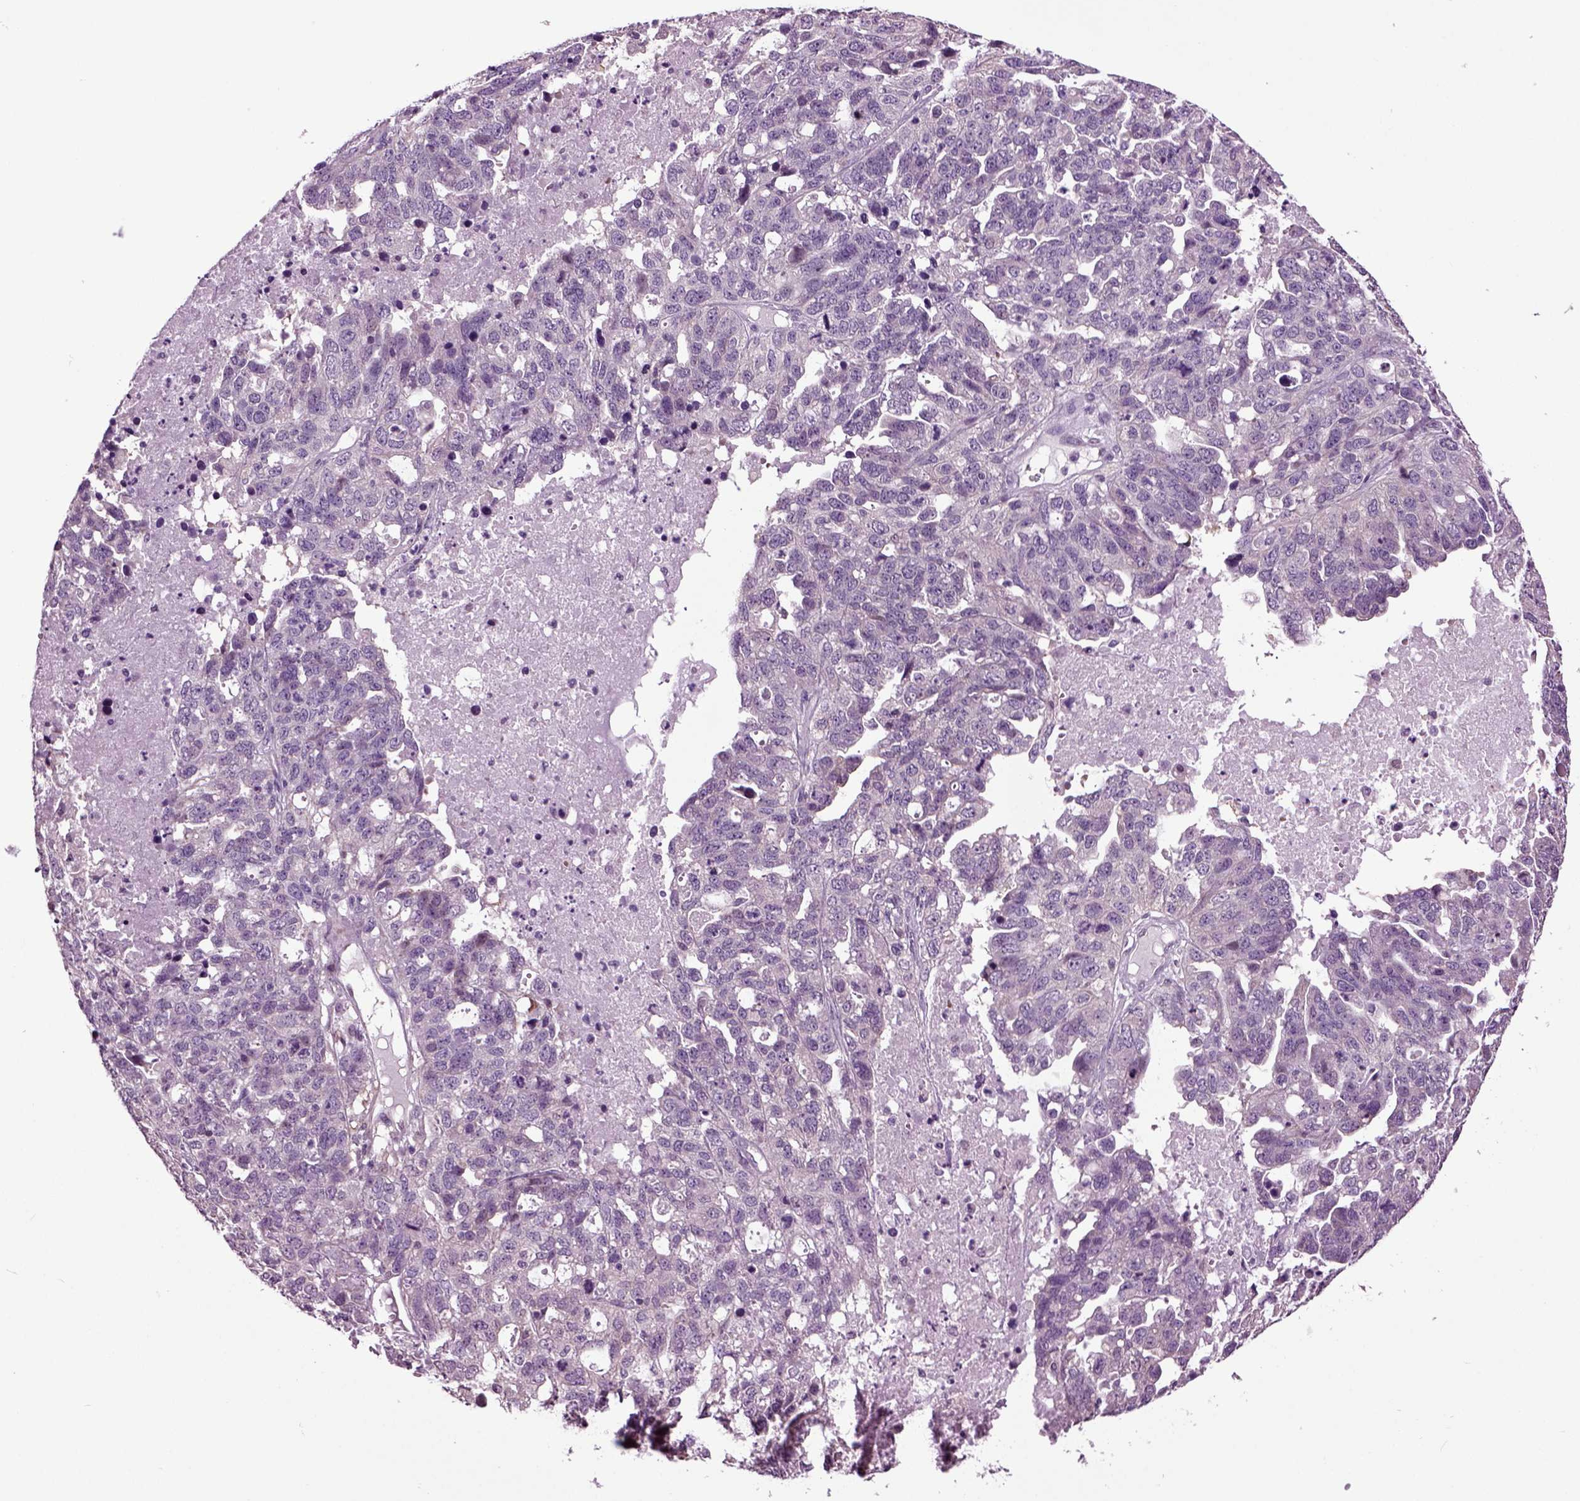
{"staining": {"intensity": "negative", "quantity": "none", "location": "none"}, "tissue": "ovarian cancer", "cell_type": "Tumor cells", "image_type": "cancer", "snomed": [{"axis": "morphology", "description": "Cystadenocarcinoma, serous, NOS"}, {"axis": "topography", "description": "Ovary"}], "caption": "The image reveals no significant positivity in tumor cells of ovarian cancer (serous cystadenocarcinoma).", "gene": "PLCH2", "patient": {"sex": "female", "age": 71}}